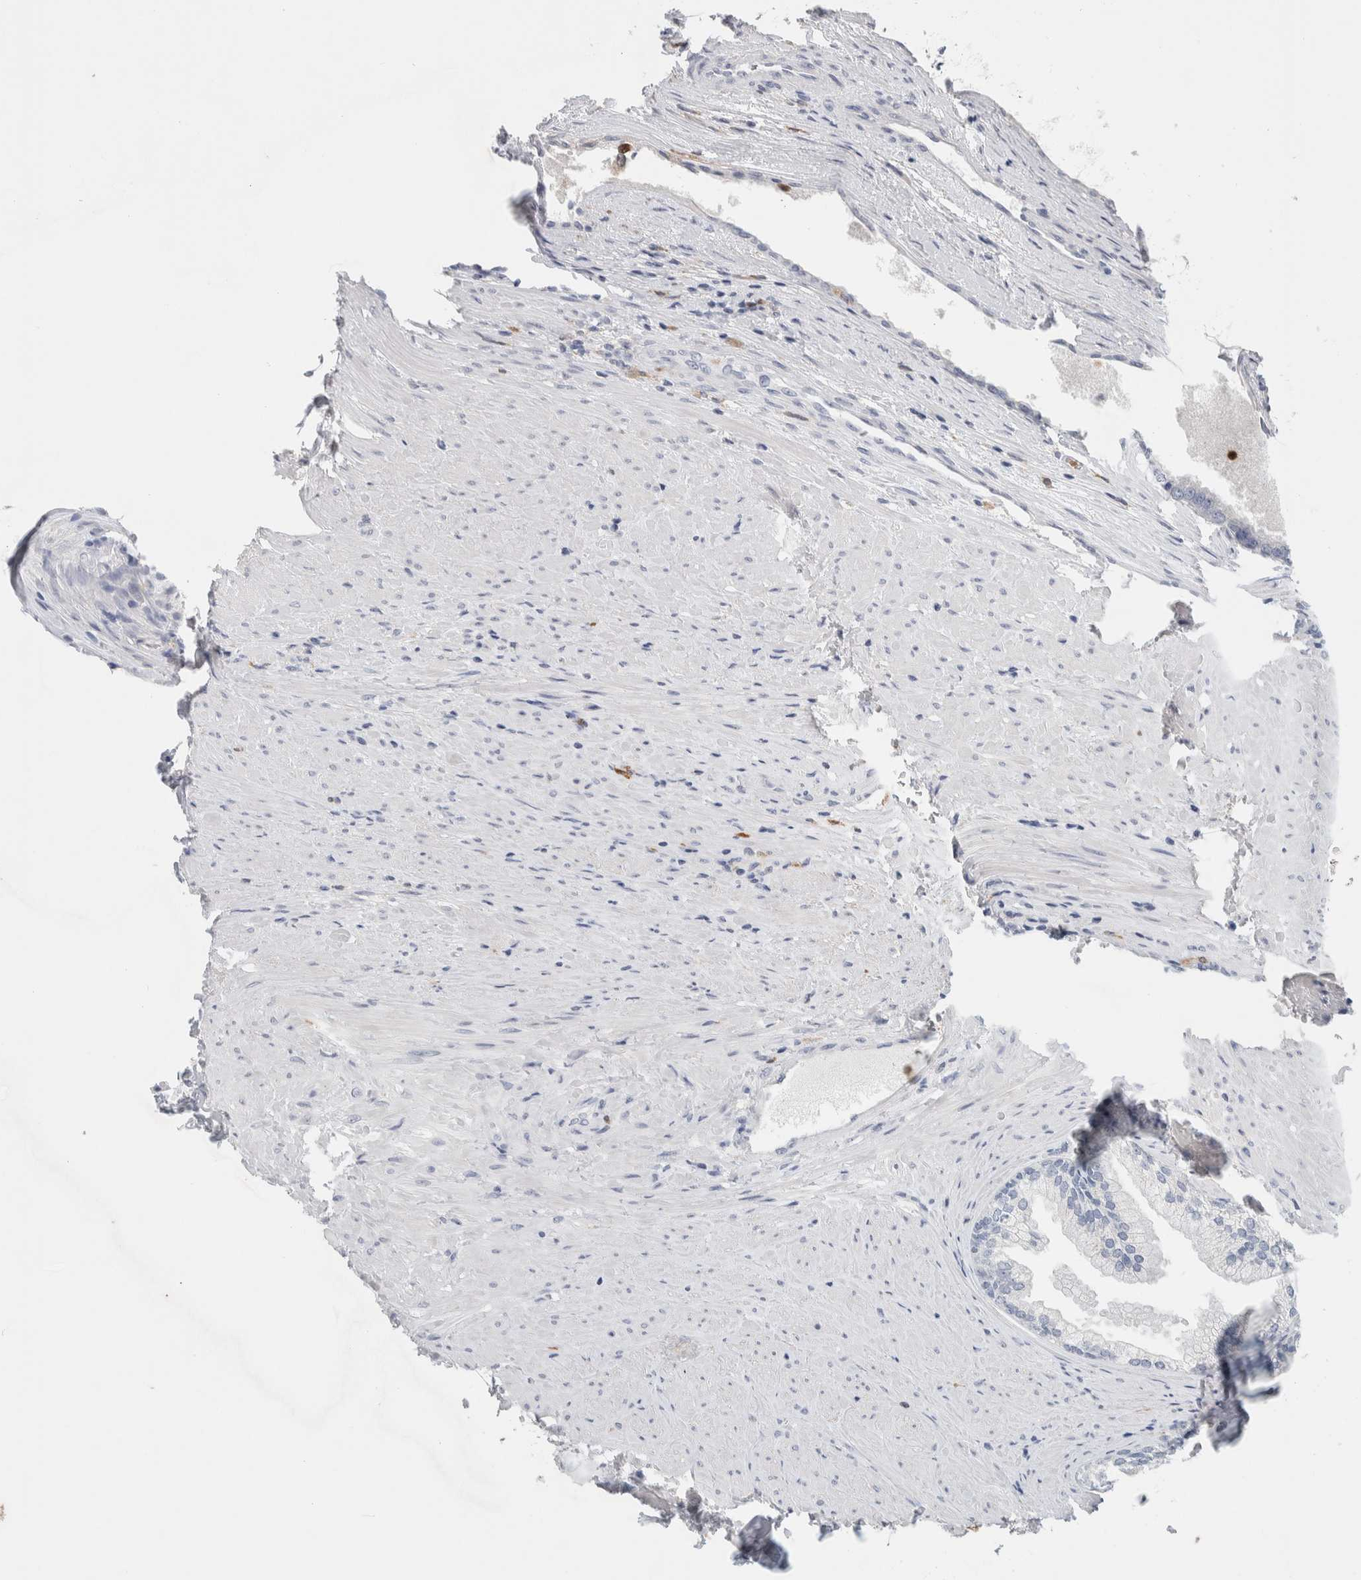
{"staining": {"intensity": "negative", "quantity": "none", "location": "none"}, "tissue": "prostate", "cell_type": "Glandular cells", "image_type": "normal", "snomed": [{"axis": "morphology", "description": "Normal tissue, NOS"}, {"axis": "topography", "description": "Prostate"}], "caption": "High magnification brightfield microscopy of benign prostate stained with DAB (3,3'-diaminobenzidine) (brown) and counterstained with hematoxylin (blue): glandular cells show no significant positivity.", "gene": "NCF2", "patient": {"sex": "male", "age": 76}}